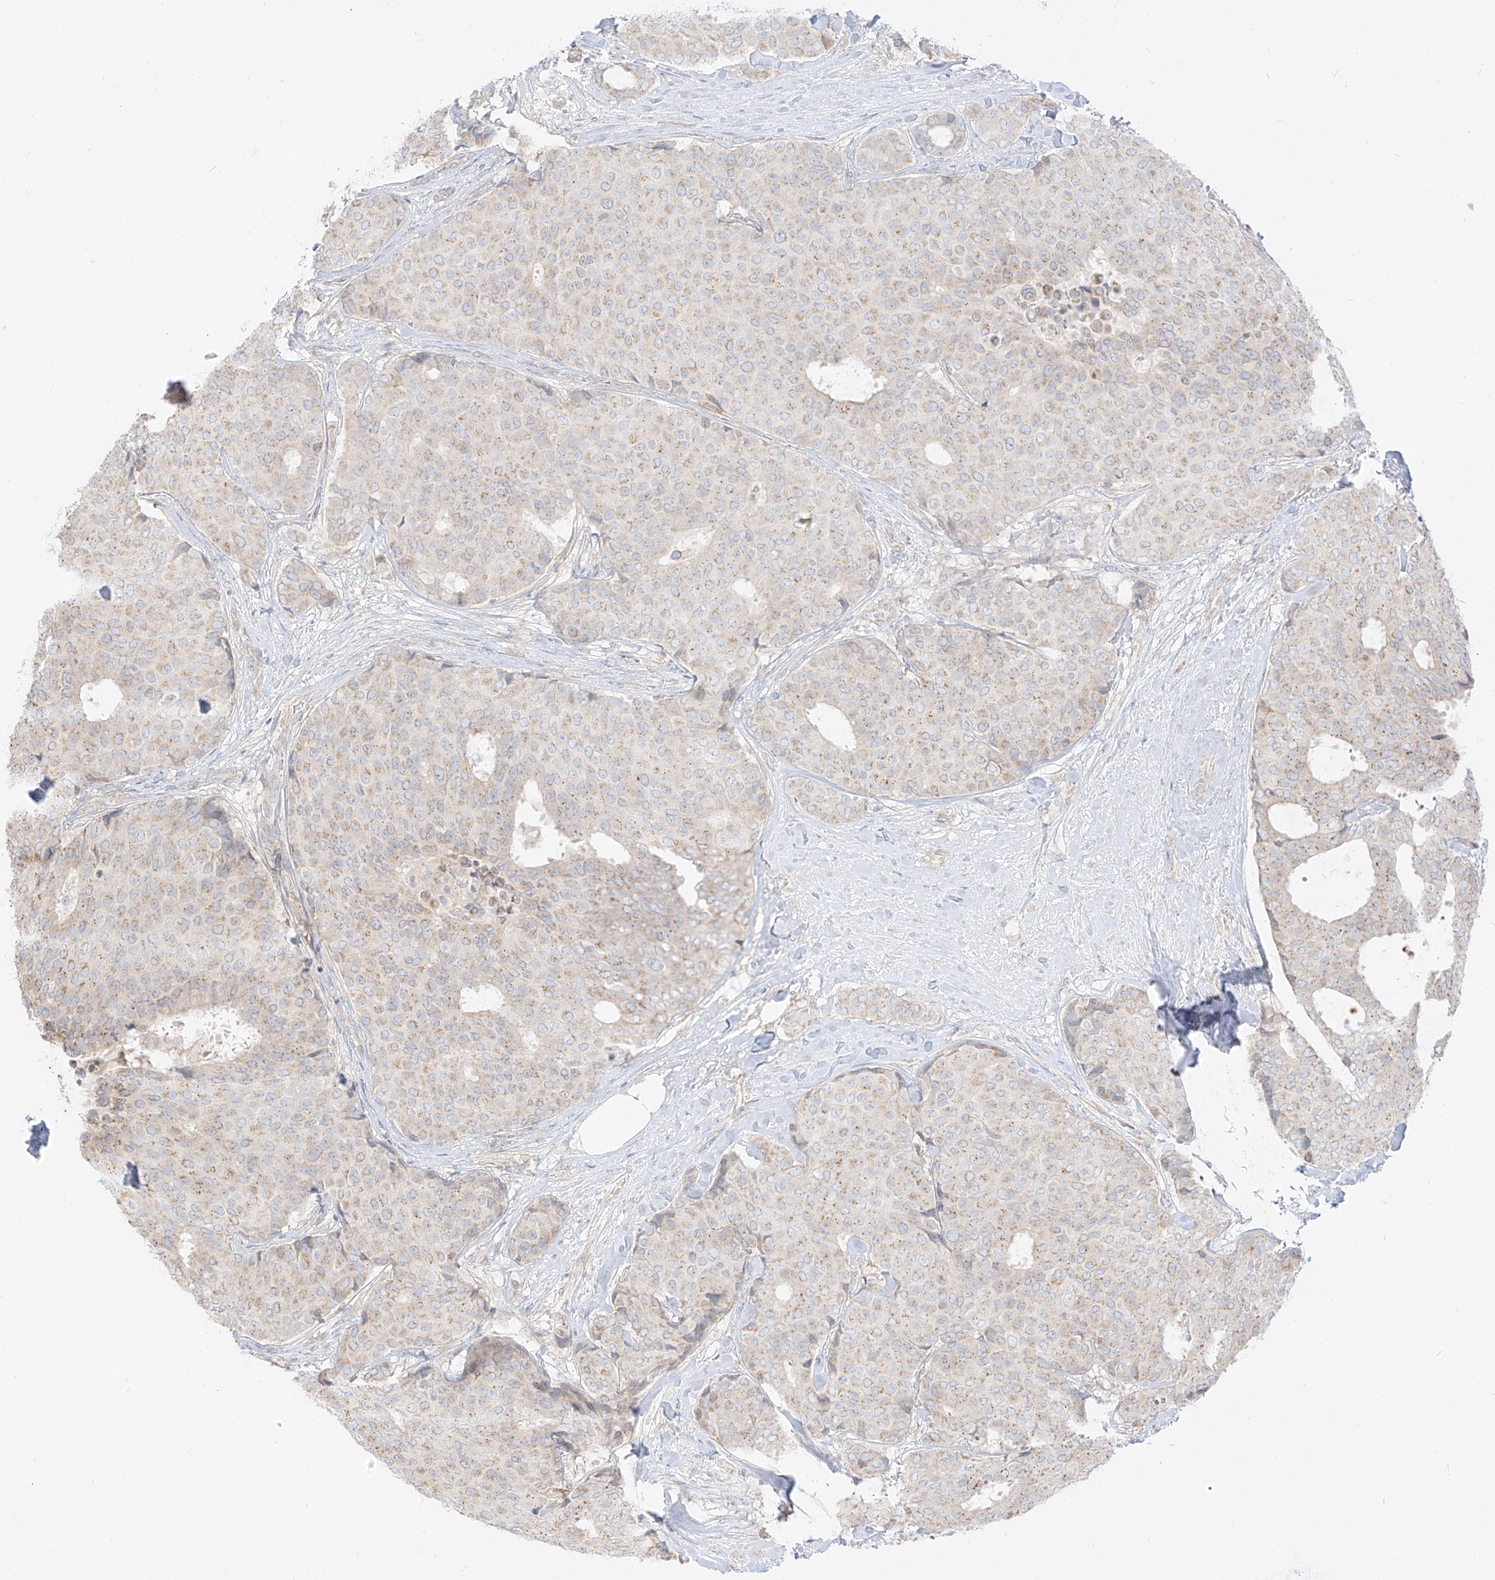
{"staining": {"intensity": "weak", "quantity": "<25%", "location": "cytoplasmic/membranous"}, "tissue": "breast cancer", "cell_type": "Tumor cells", "image_type": "cancer", "snomed": [{"axis": "morphology", "description": "Duct carcinoma"}, {"axis": "topography", "description": "Breast"}], "caption": "Immunohistochemistry (IHC) photomicrograph of invasive ductal carcinoma (breast) stained for a protein (brown), which exhibits no positivity in tumor cells.", "gene": "ZIM3", "patient": {"sex": "female", "age": 75}}